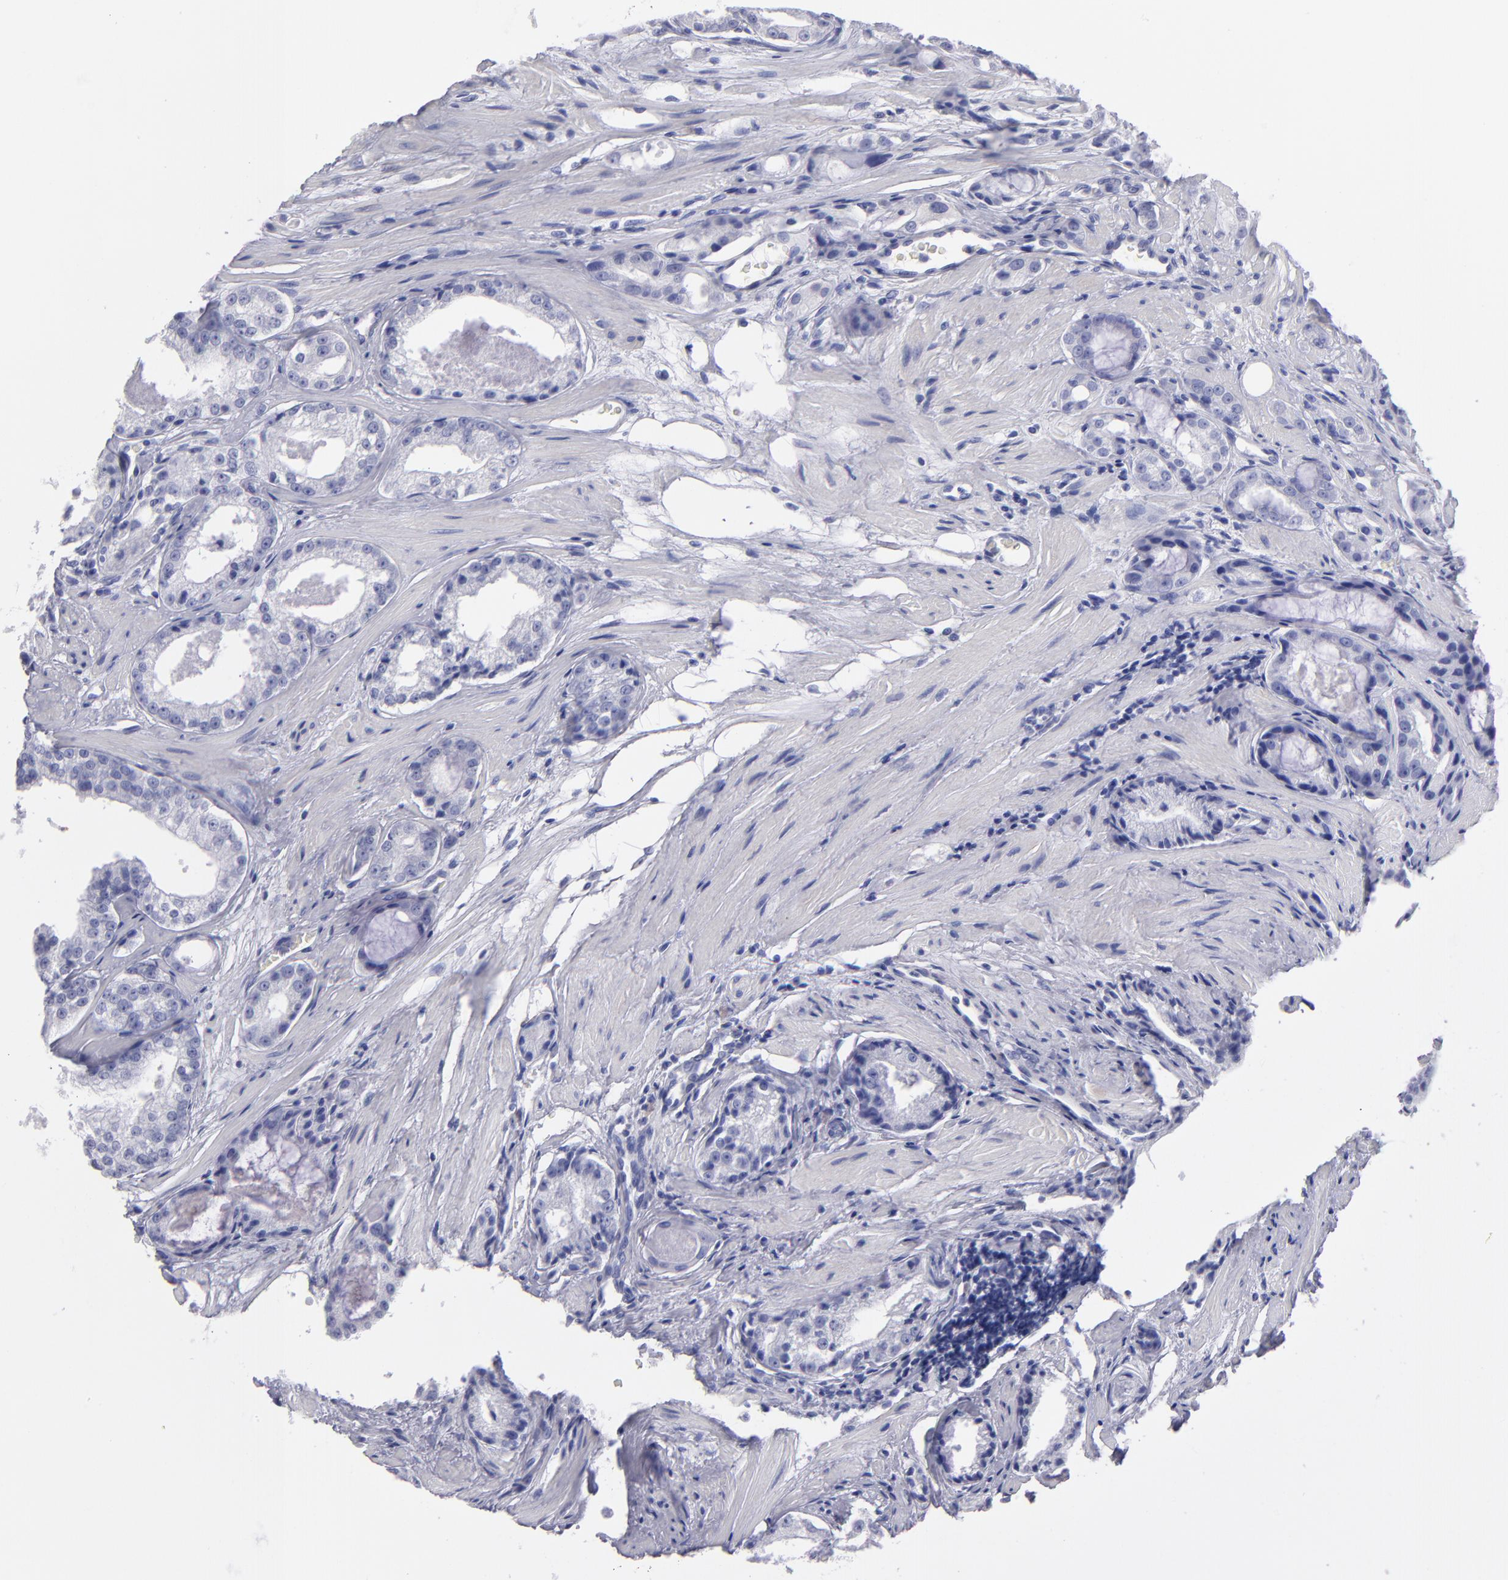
{"staining": {"intensity": "negative", "quantity": "none", "location": "none"}, "tissue": "prostate cancer", "cell_type": "Tumor cells", "image_type": "cancer", "snomed": [{"axis": "morphology", "description": "Adenocarcinoma, Medium grade"}, {"axis": "topography", "description": "Prostate"}], "caption": "Immunohistochemistry (IHC) micrograph of neoplastic tissue: human medium-grade adenocarcinoma (prostate) stained with DAB exhibits no significant protein staining in tumor cells.", "gene": "MB", "patient": {"sex": "male", "age": 60}}